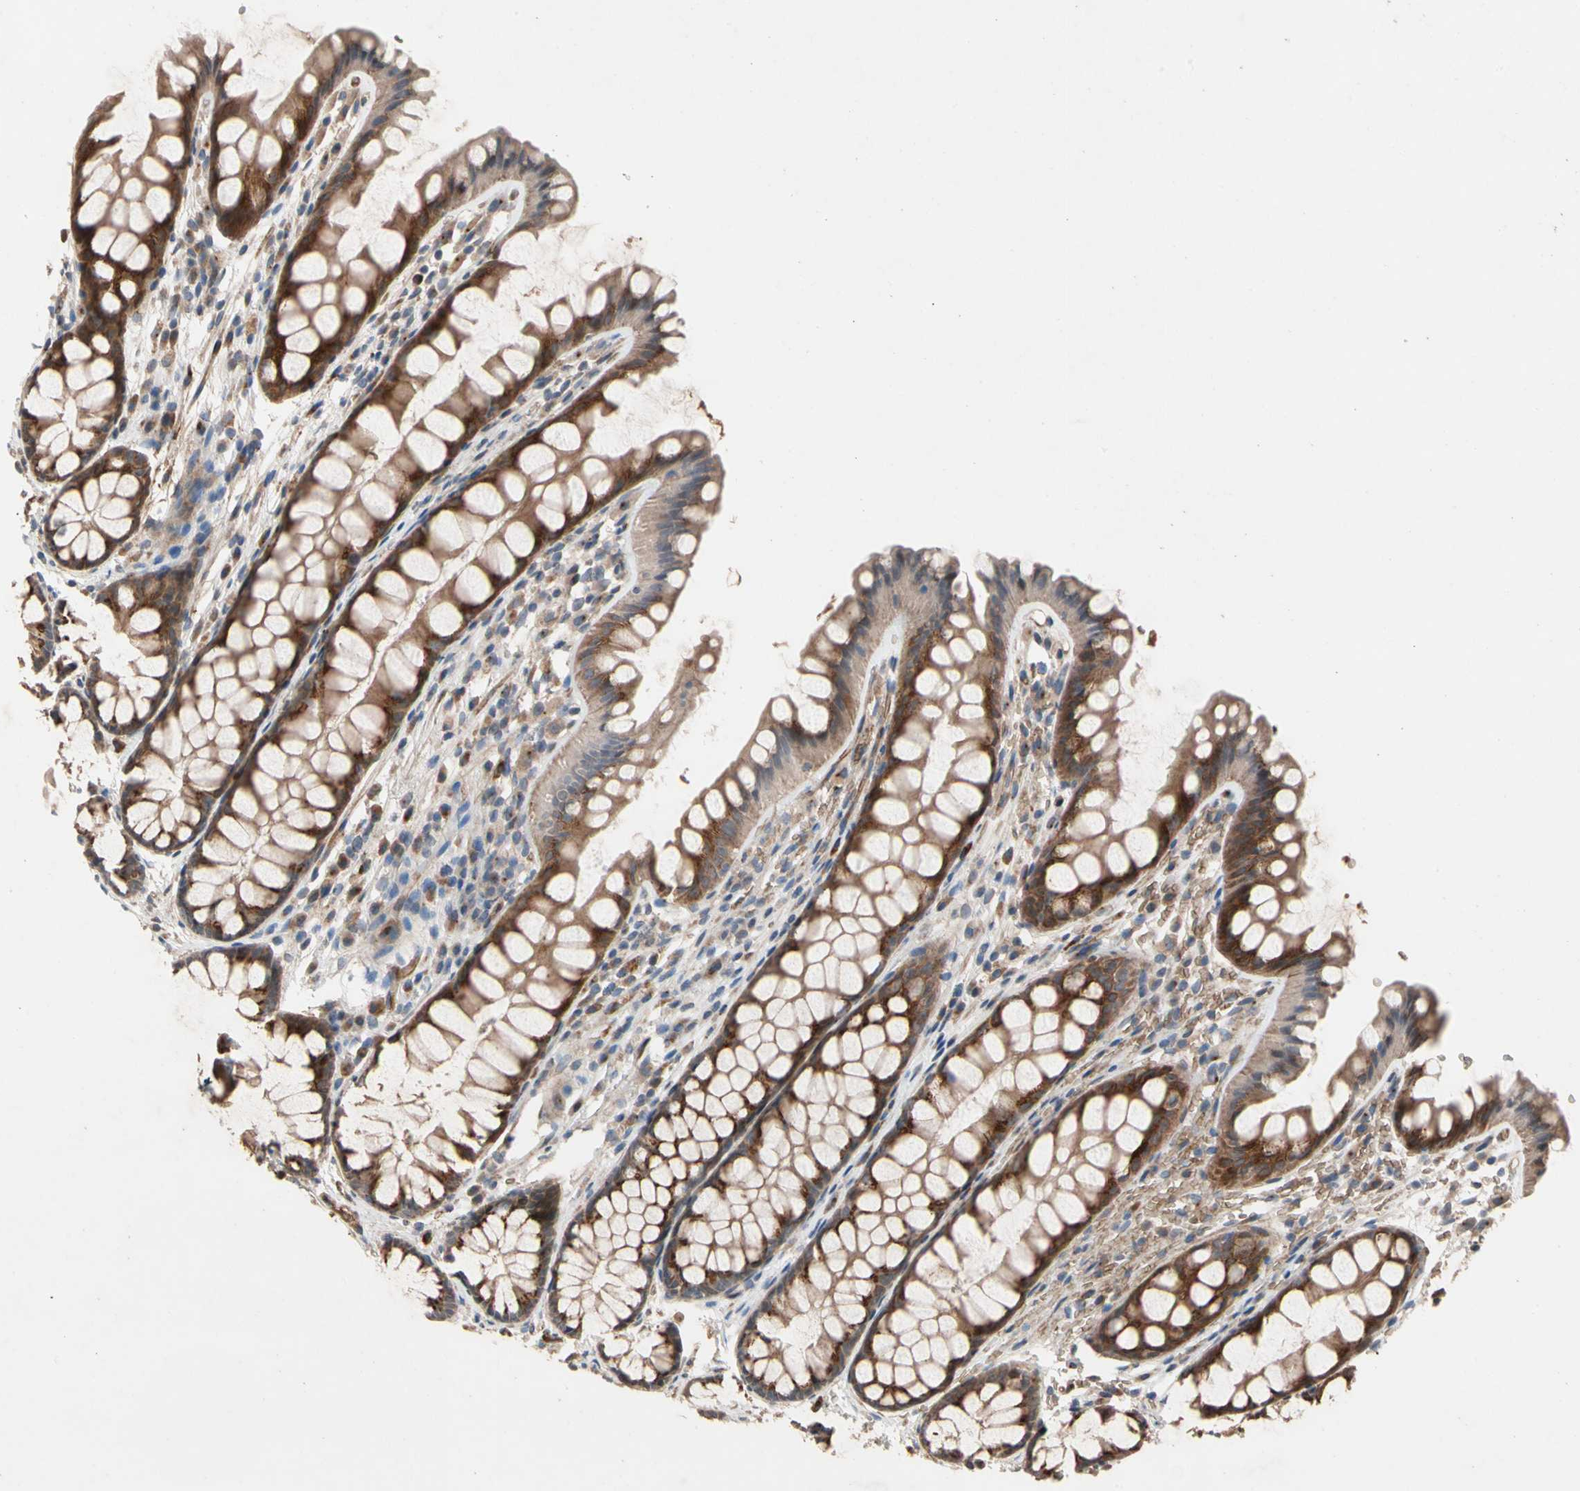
{"staining": {"intensity": "moderate", "quantity": ">75%", "location": "cytoplasmic/membranous"}, "tissue": "colon", "cell_type": "Endothelial cells", "image_type": "normal", "snomed": [{"axis": "morphology", "description": "Normal tissue, NOS"}, {"axis": "topography", "description": "Colon"}], "caption": "DAB immunohistochemical staining of benign human colon exhibits moderate cytoplasmic/membranous protein positivity in about >75% of endothelial cells. (DAB = brown stain, brightfield microscopy at high magnification).", "gene": "GCK", "patient": {"sex": "female", "age": 55}}